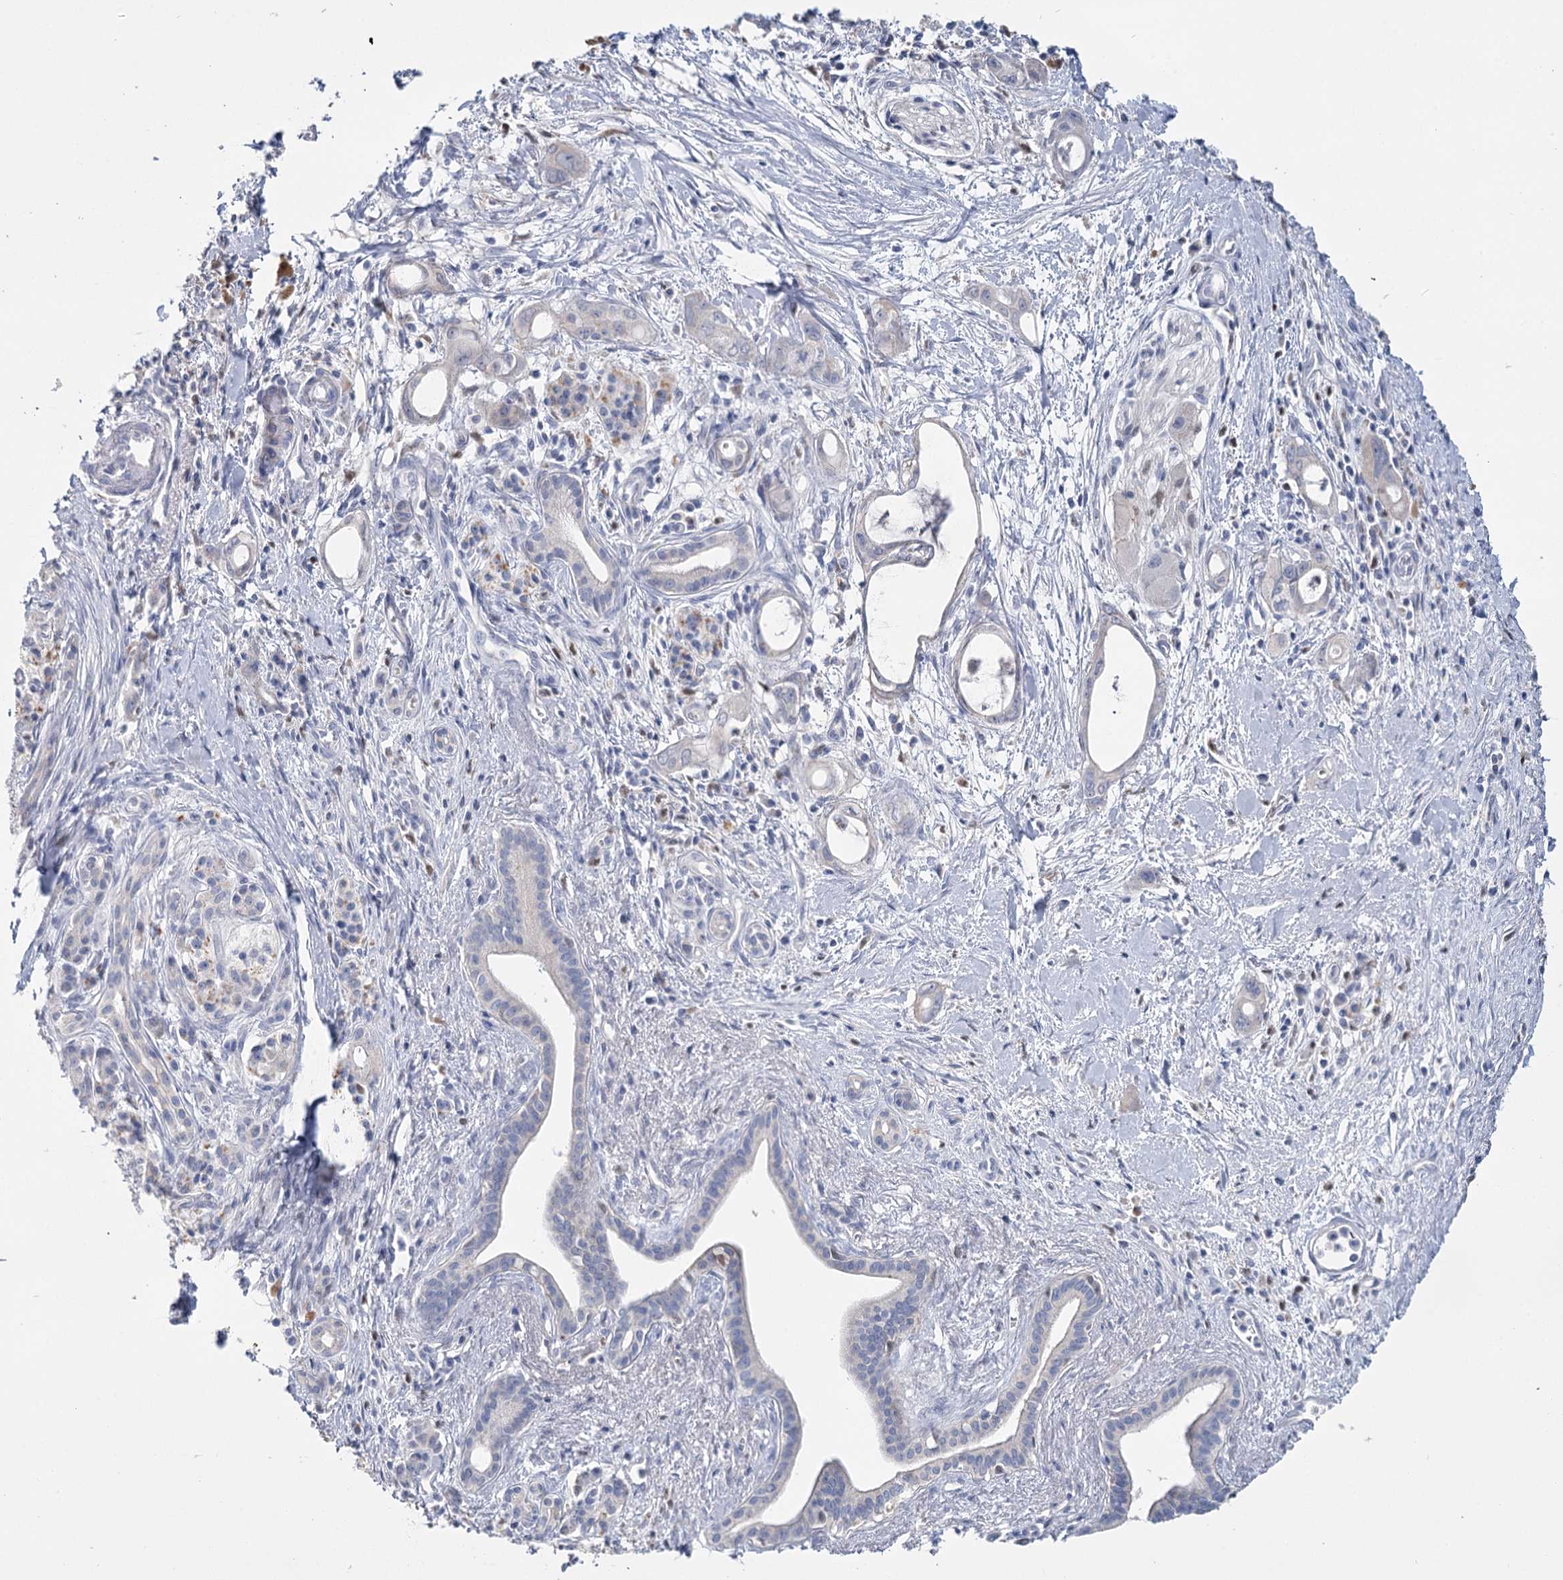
{"staining": {"intensity": "negative", "quantity": "none", "location": "none"}, "tissue": "pancreatic cancer", "cell_type": "Tumor cells", "image_type": "cancer", "snomed": [{"axis": "morphology", "description": "Adenocarcinoma, NOS"}, {"axis": "topography", "description": "Pancreas"}], "caption": "An image of human pancreatic adenocarcinoma is negative for staining in tumor cells.", "gene": "IGSF3", "patient": {"sex": "male", "age": 72}}